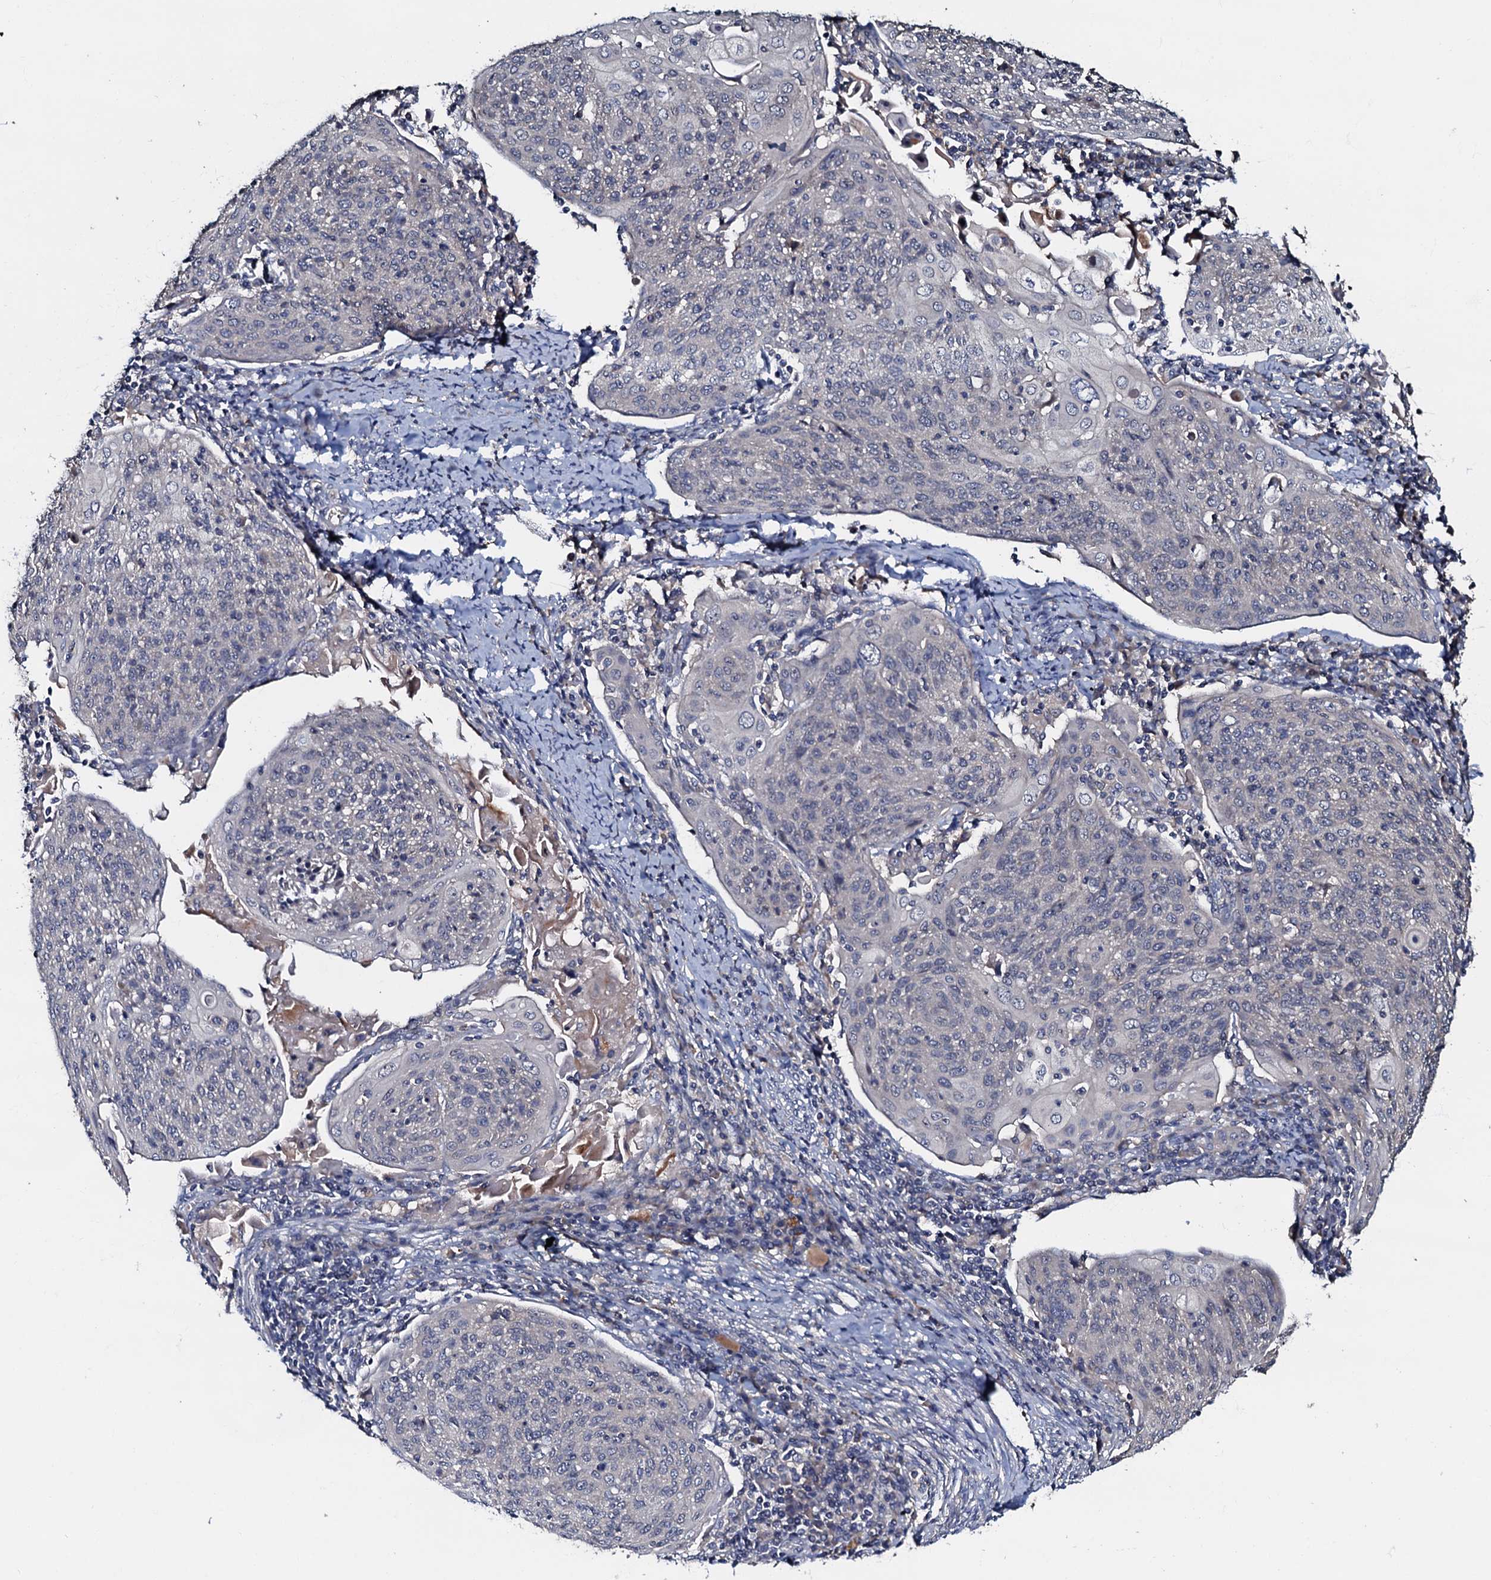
{"staining": {"intensity": "negative", "quantity": "none", "location": "none"}, "tissue": "cervical cancer", "cell_type": "Tumor cells", "image_type": "cancer", "snomed": [{"axis": "morphology", "description": "Squamous cell carcinoma, NOS"}, {"axis": "topography", "description": "Cervix"}], "caption": "Immunohistochemical staining of human cervical squamous cell carcinoma displays no significant positivity in tumor cells.", "gene": "CPNE2", "patient": {"sex": "female", "age": 67}}